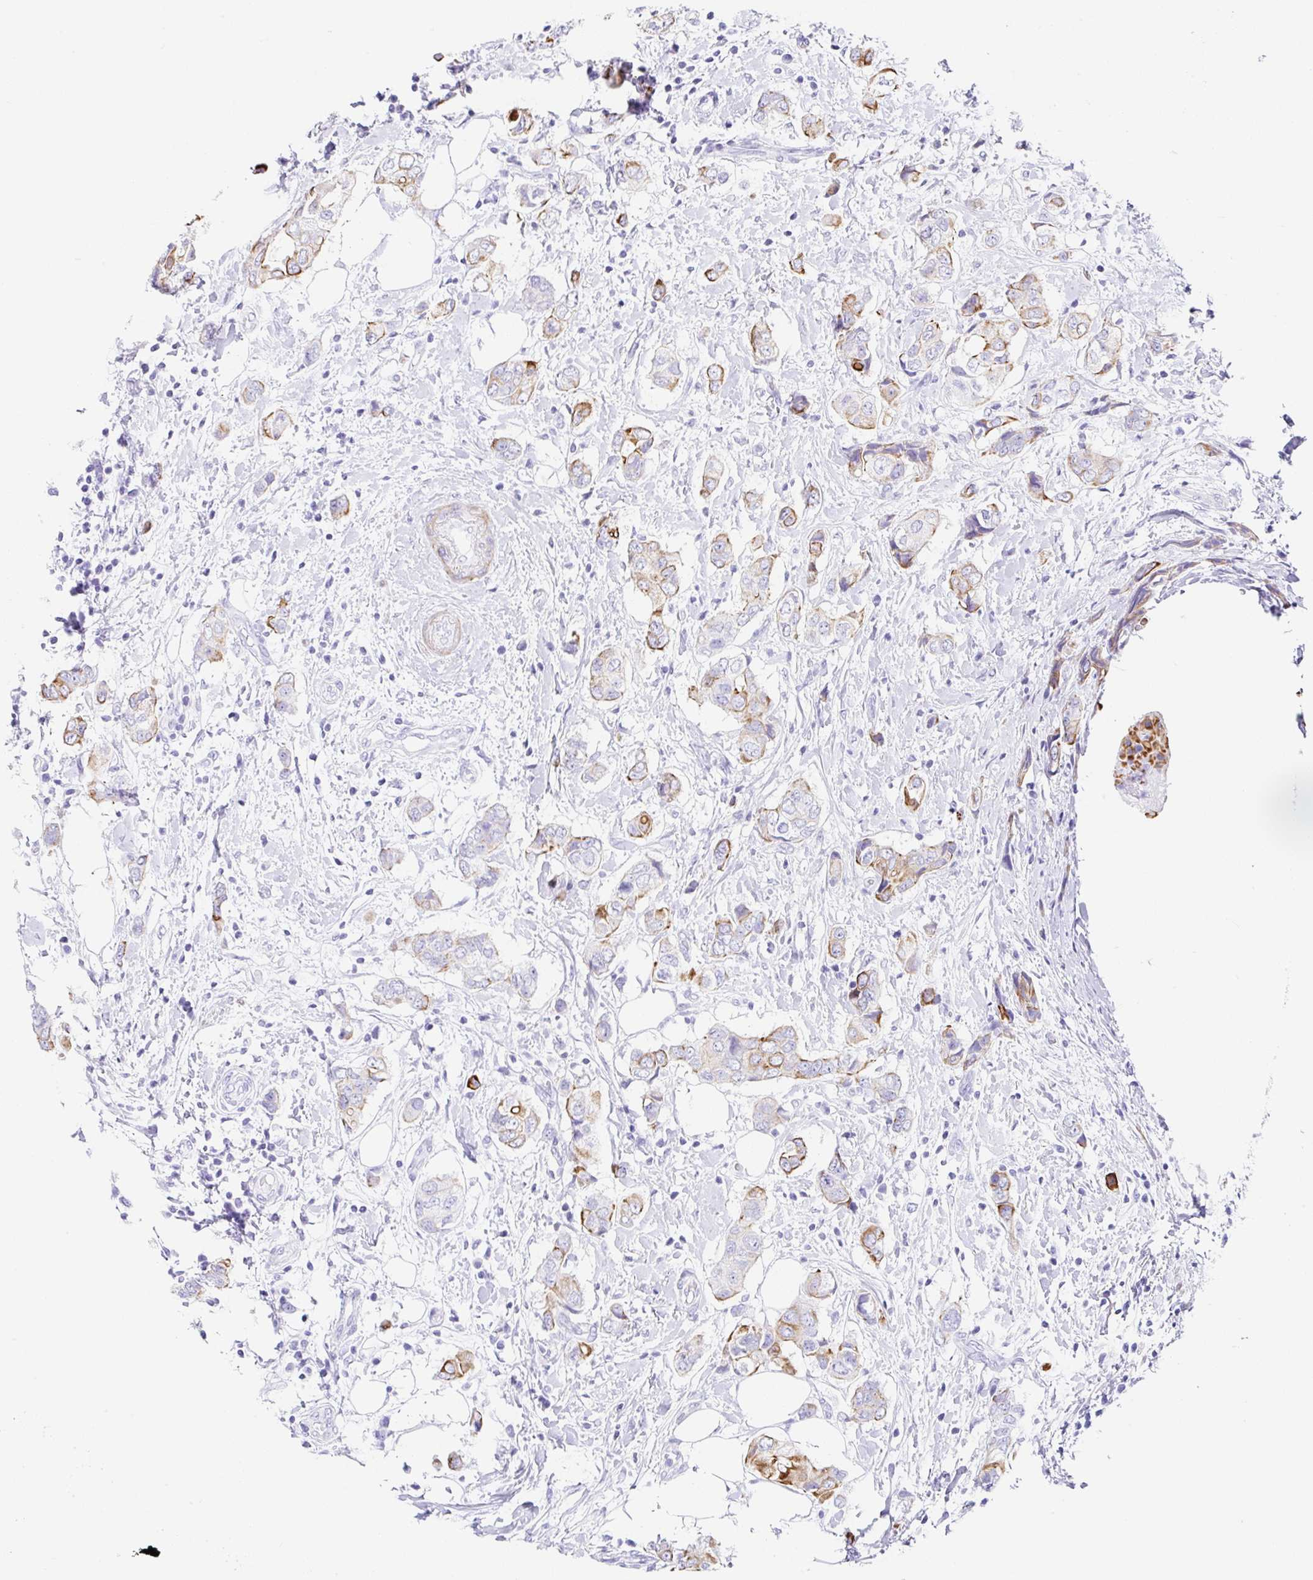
{"staining": {"intensity": "strong", "quantity": "25%-75%", "location": "cytoplasmic/membranous"}, "tissue": "breast cancer", "cell_type": "Tumor cells", "image_type": "cancer", "snomed": [{"axis": "morphology", "description": "Lobular carcinoma"}, {"axis": "topography", "description": "Breast"}], "caption": "An image of human lobular carcinoma (breast) stained for a protein shows strong cytoplasmic/membranous brown staining in tumor cells.", "gene": "CLDND2", "patient": {"sex": "female", "age": 51}}